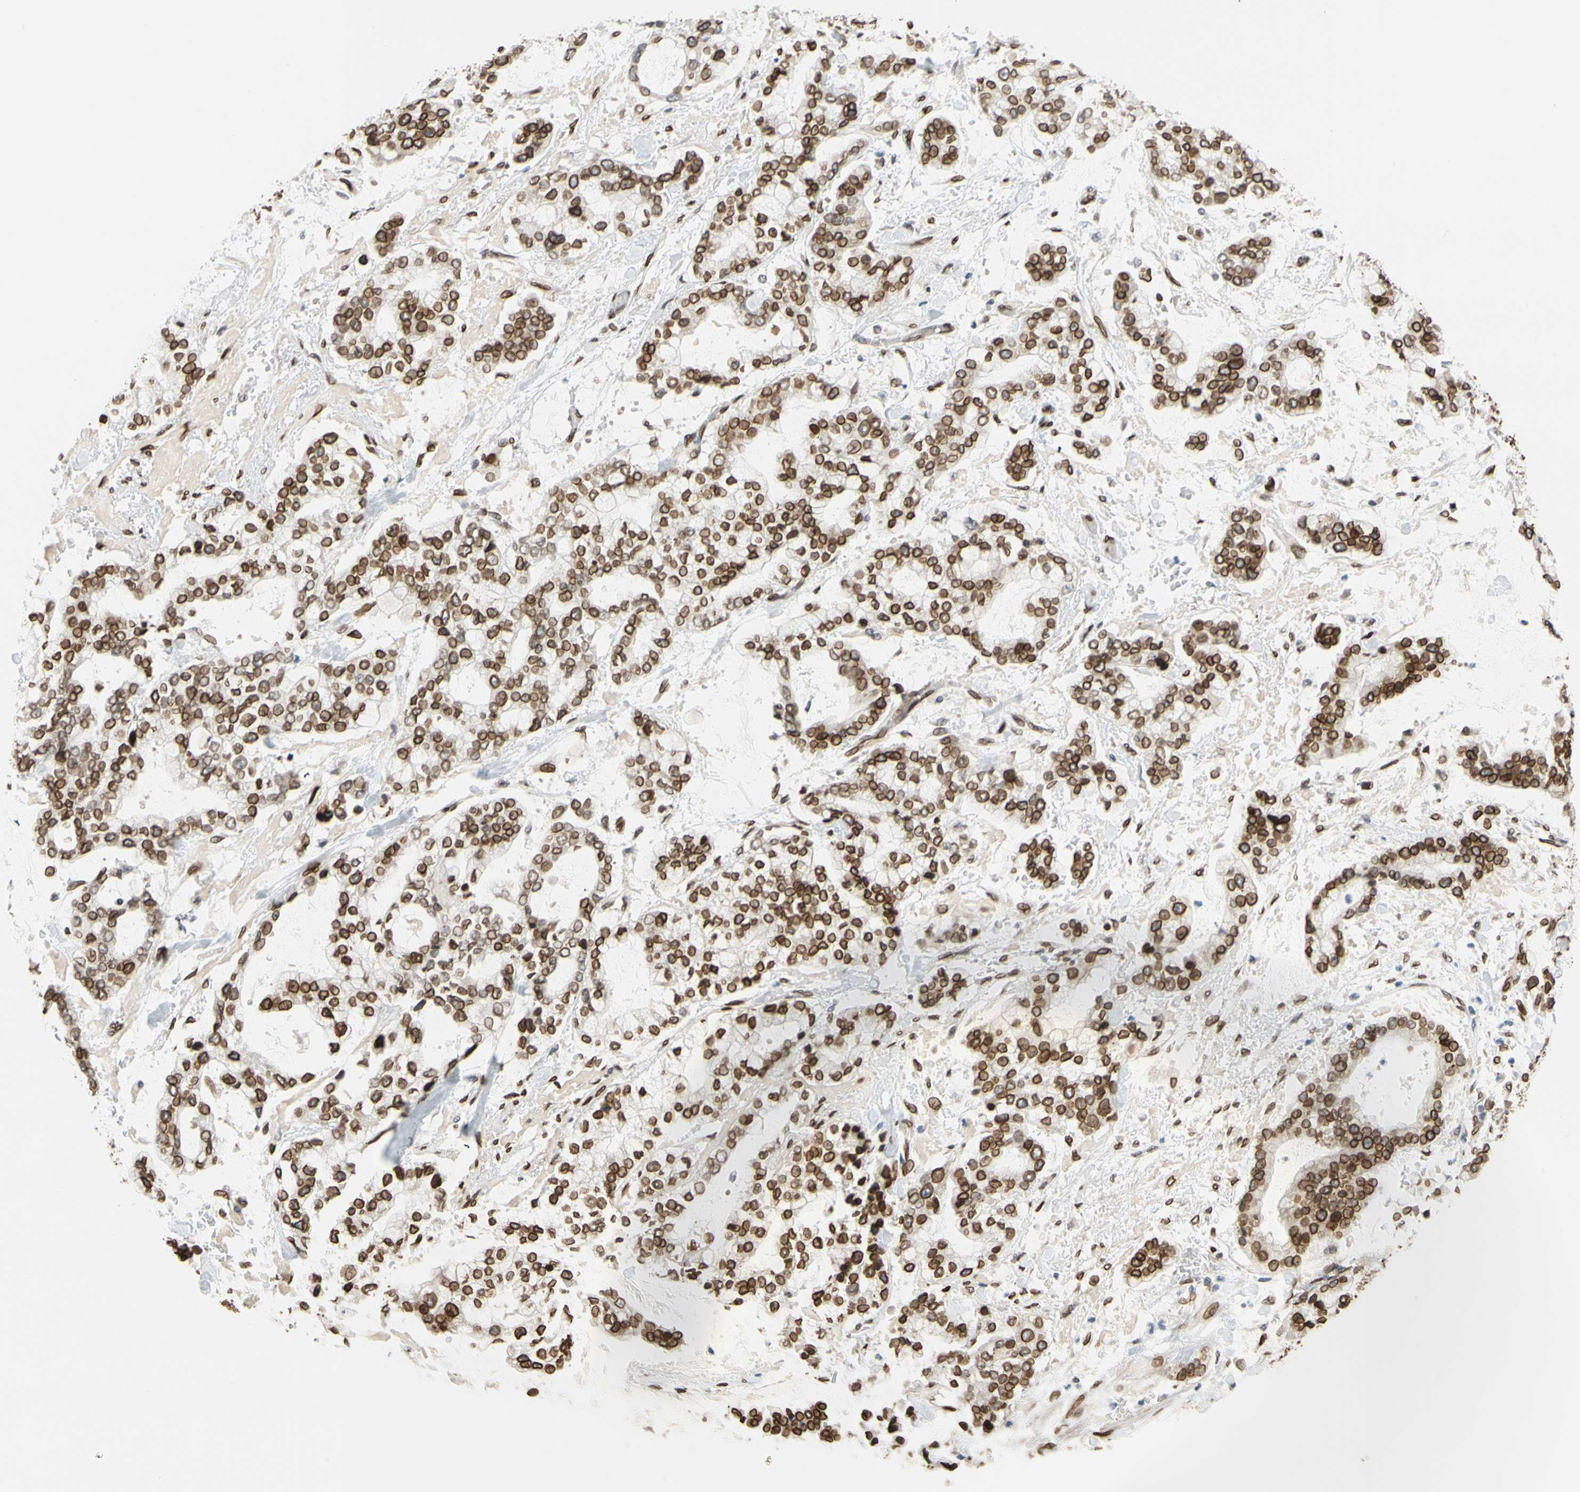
{"staining": {"intensity": "strong", "quantity": ">75%", "location": "cytoplasmic/membranous,nuclear"}, "tissue": "stomach cancer", "cell_type": "Tumor cells", "image_type": "cancer", "snomed": [{"axis": "morphology", "description": "Normal tissue, NOS"}, {"axis": "morphology", "description": "Adenocarcinoma, NOS"}, {"axis": "topography", "description": "Stomach, upper"}, {"axis": "topography", "description": "Stomach"}], "caption": "Immunohistochemistry (IHC) micrograph of neoplastic tissue: stomach adenocarcinoma stained using IHC exhibits high levels of strong protein expression localized specifically in the cytoplasmic/membranous and nuclear of tumor cells, appearing as a cytoplasmic/membranous and nuclear brown color.", "gene": "SUN1", "patient": {"sex": "male", "age": 76}}